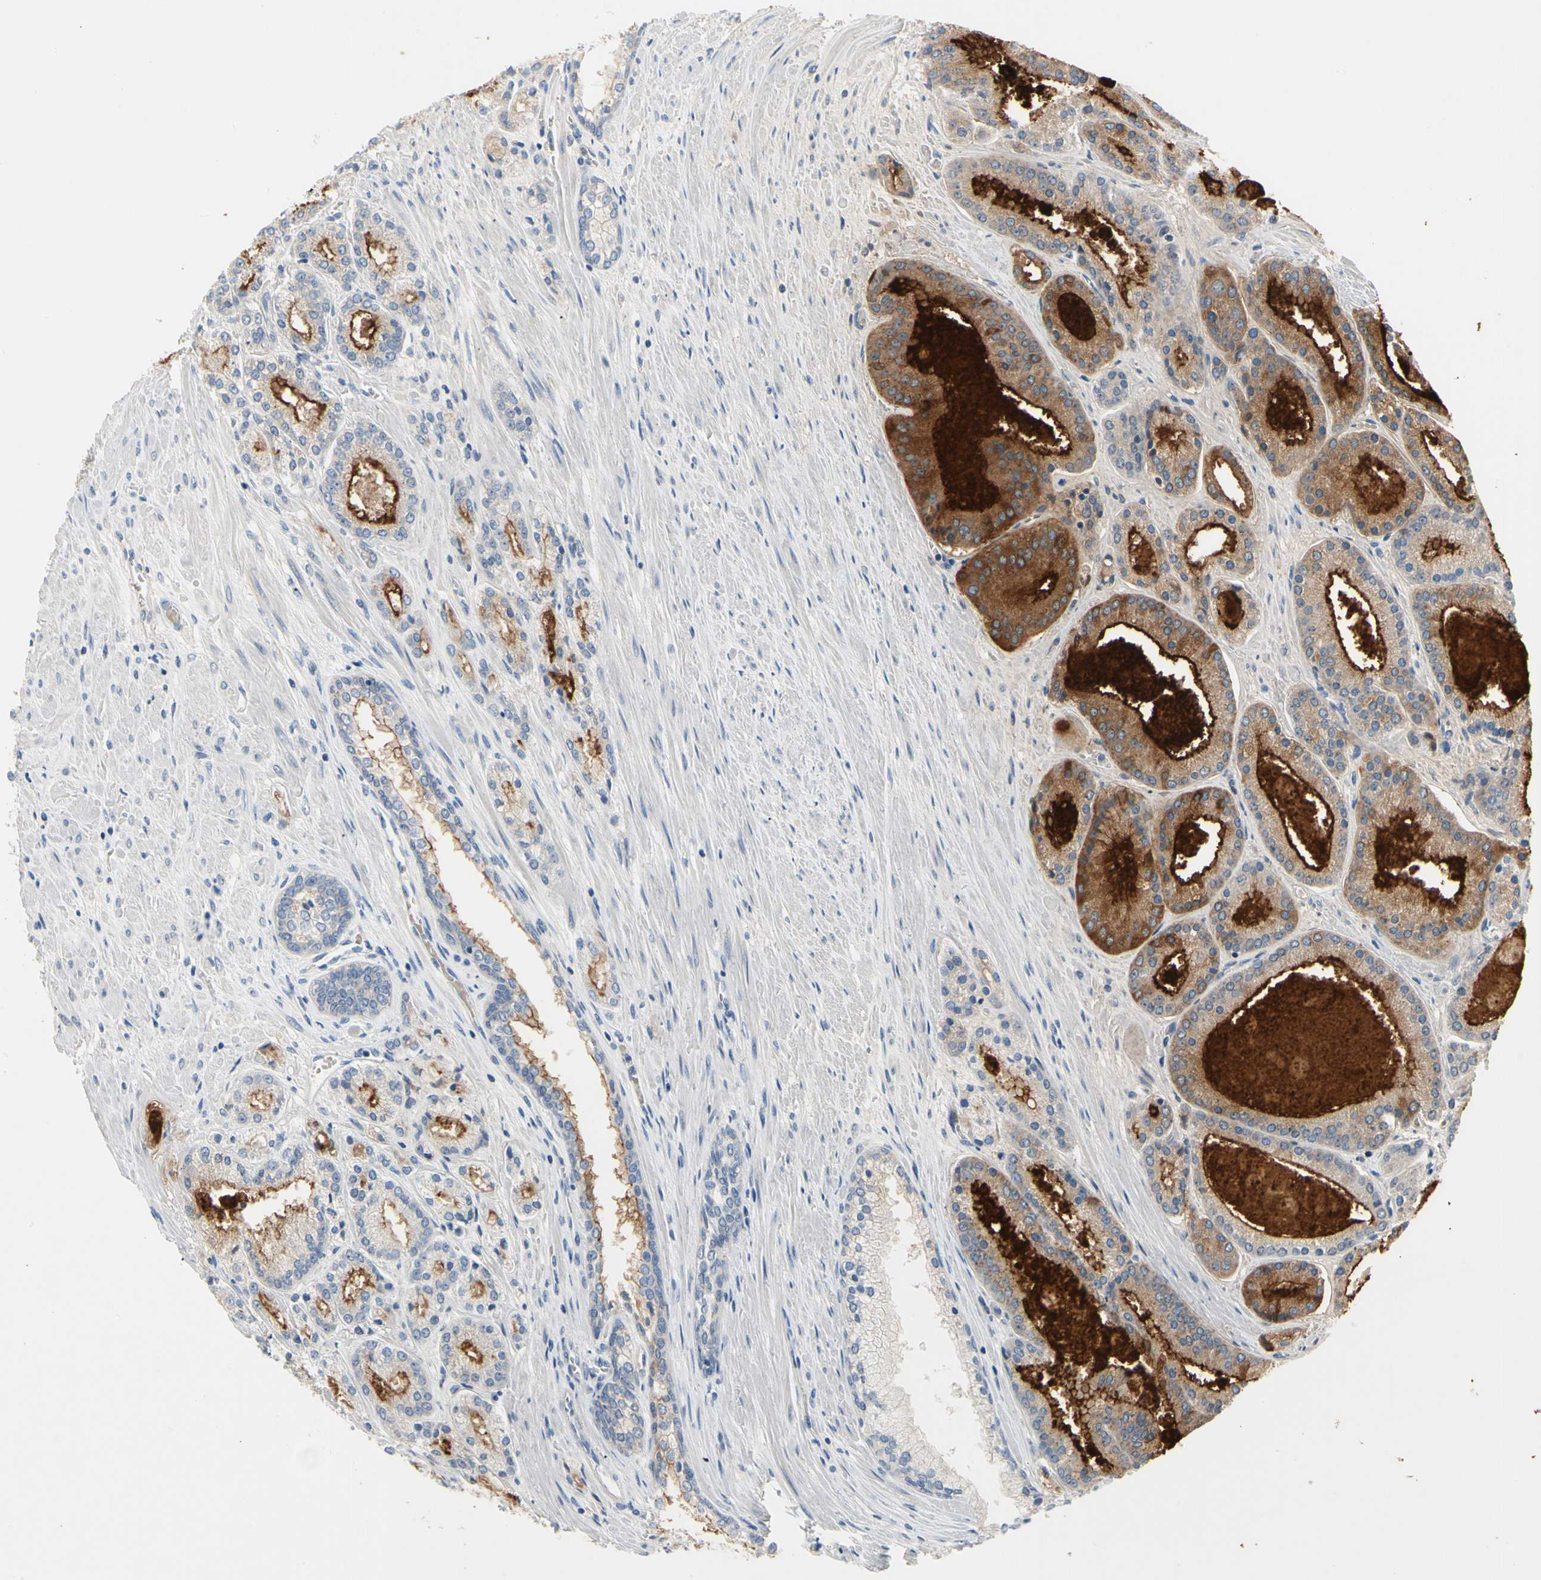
{"staining": {"intensity": "strong", "quantity": ">75%", "location": "cytoplasmic/membranous"}, "tissue": "prostate cancer", "cell_type": "Tumor cells", "image_type": "cancer", "snomed": [{"axis": "morphology", "description": "Adenocarcinoma, Low grade"}, {"axis": "topography", "description": "Prostate"}], "caption": "Human low-grade adenocarcinoma (prostate) stained for a protein (brown) shows strong cytoplasmic/membranous positive staining in about >75% of tumor cells.", "gene": "MARK1", "patient": {"sex": "male", "age": 59}}